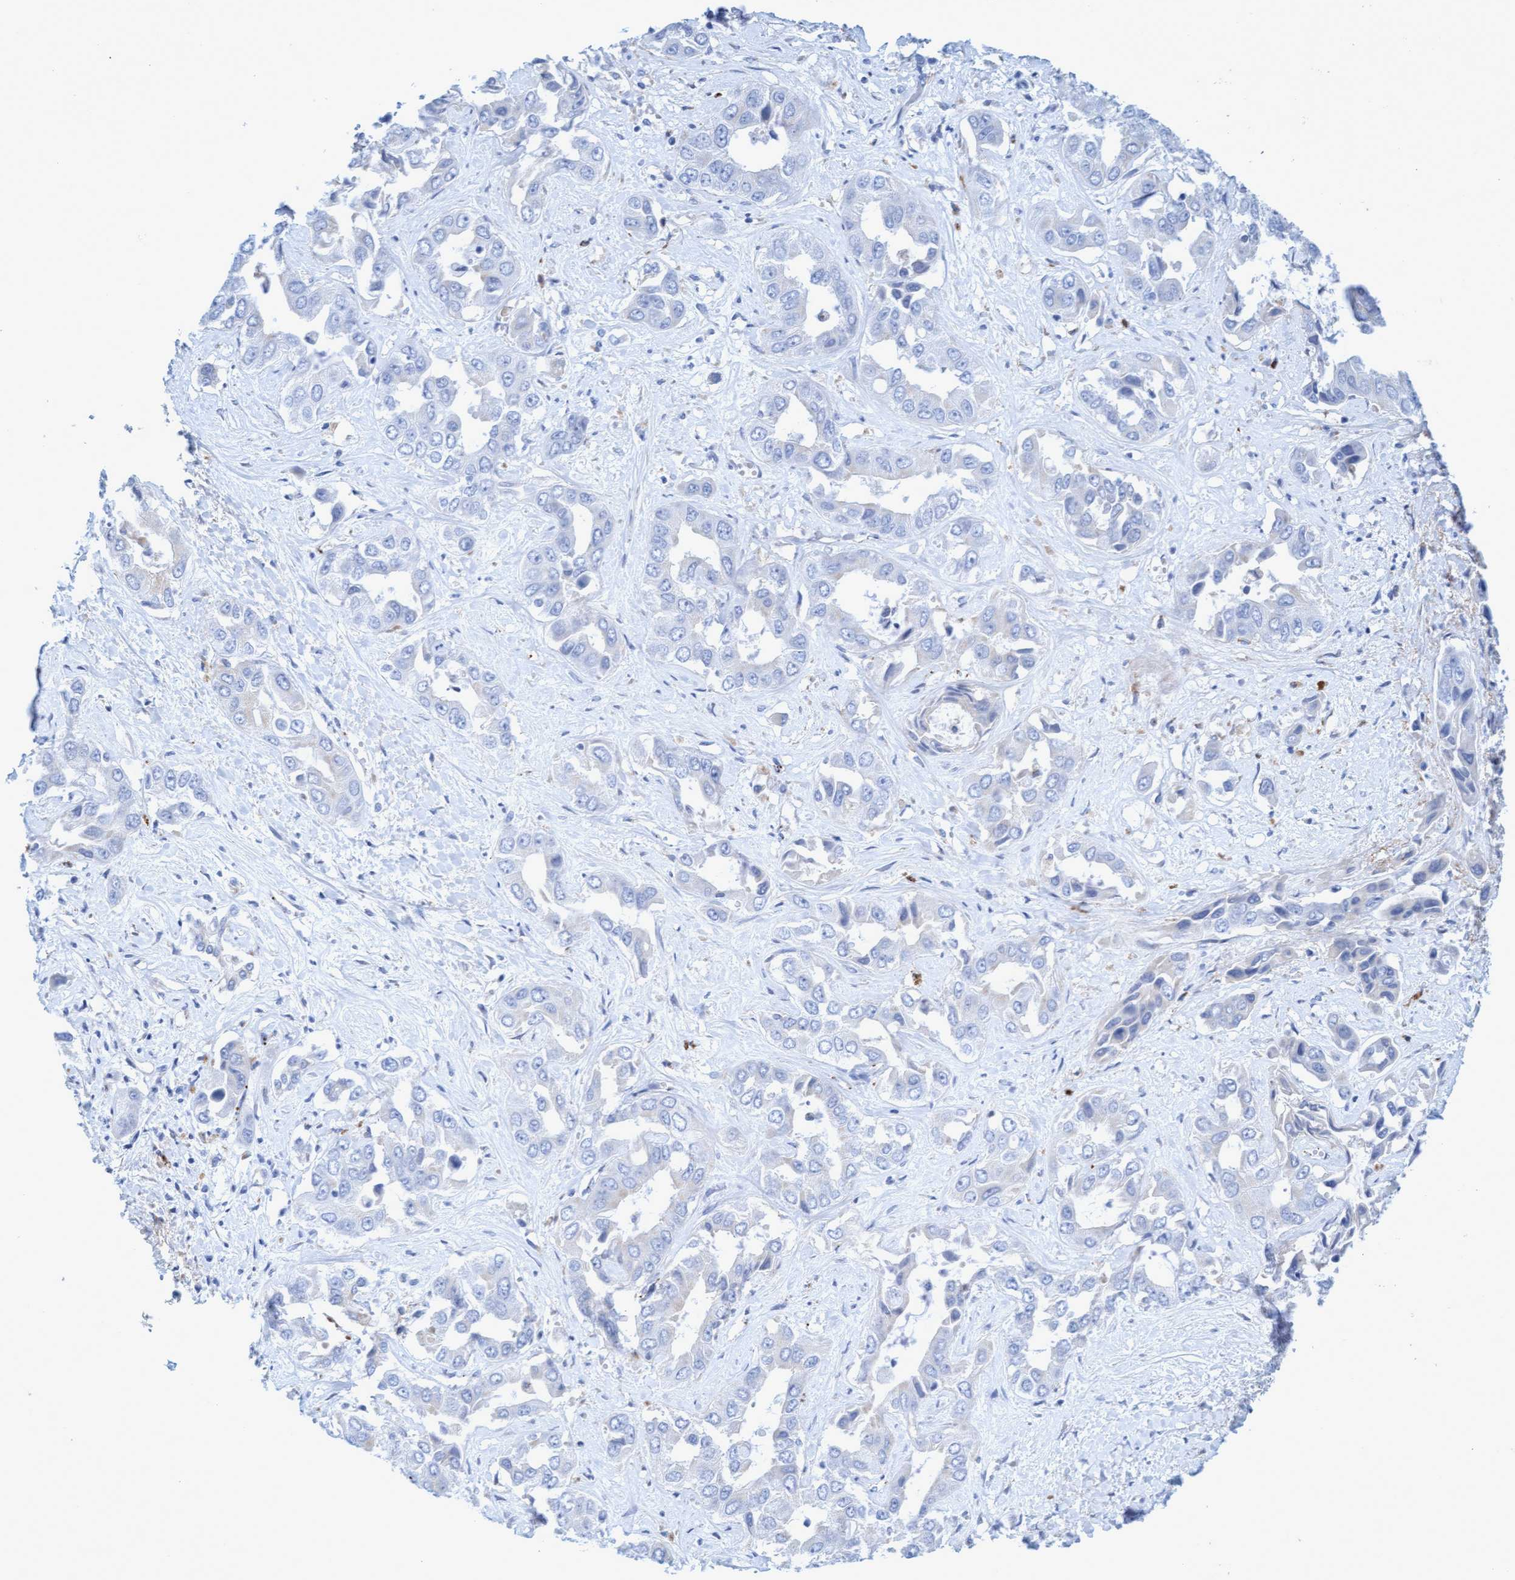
{"staining": {"intensity": "negative", "quantity": "none", "location": "none"}, "tissue": "liver cancer", "cell_type": "Tumor cells", "image_type": "cancer", "snomed": [{"axis": "morphology", "description": "Cholangiocarcinoma"}, {"axis": "topography", "description": "Liver"}], "caption": "Cholangiocarcinoma (liver) stained for a protein using immunohistochemistry demonstrates no expression tumor cells.", "gene": "SGSH", "patient": {"sex": "female", "age": 52}}